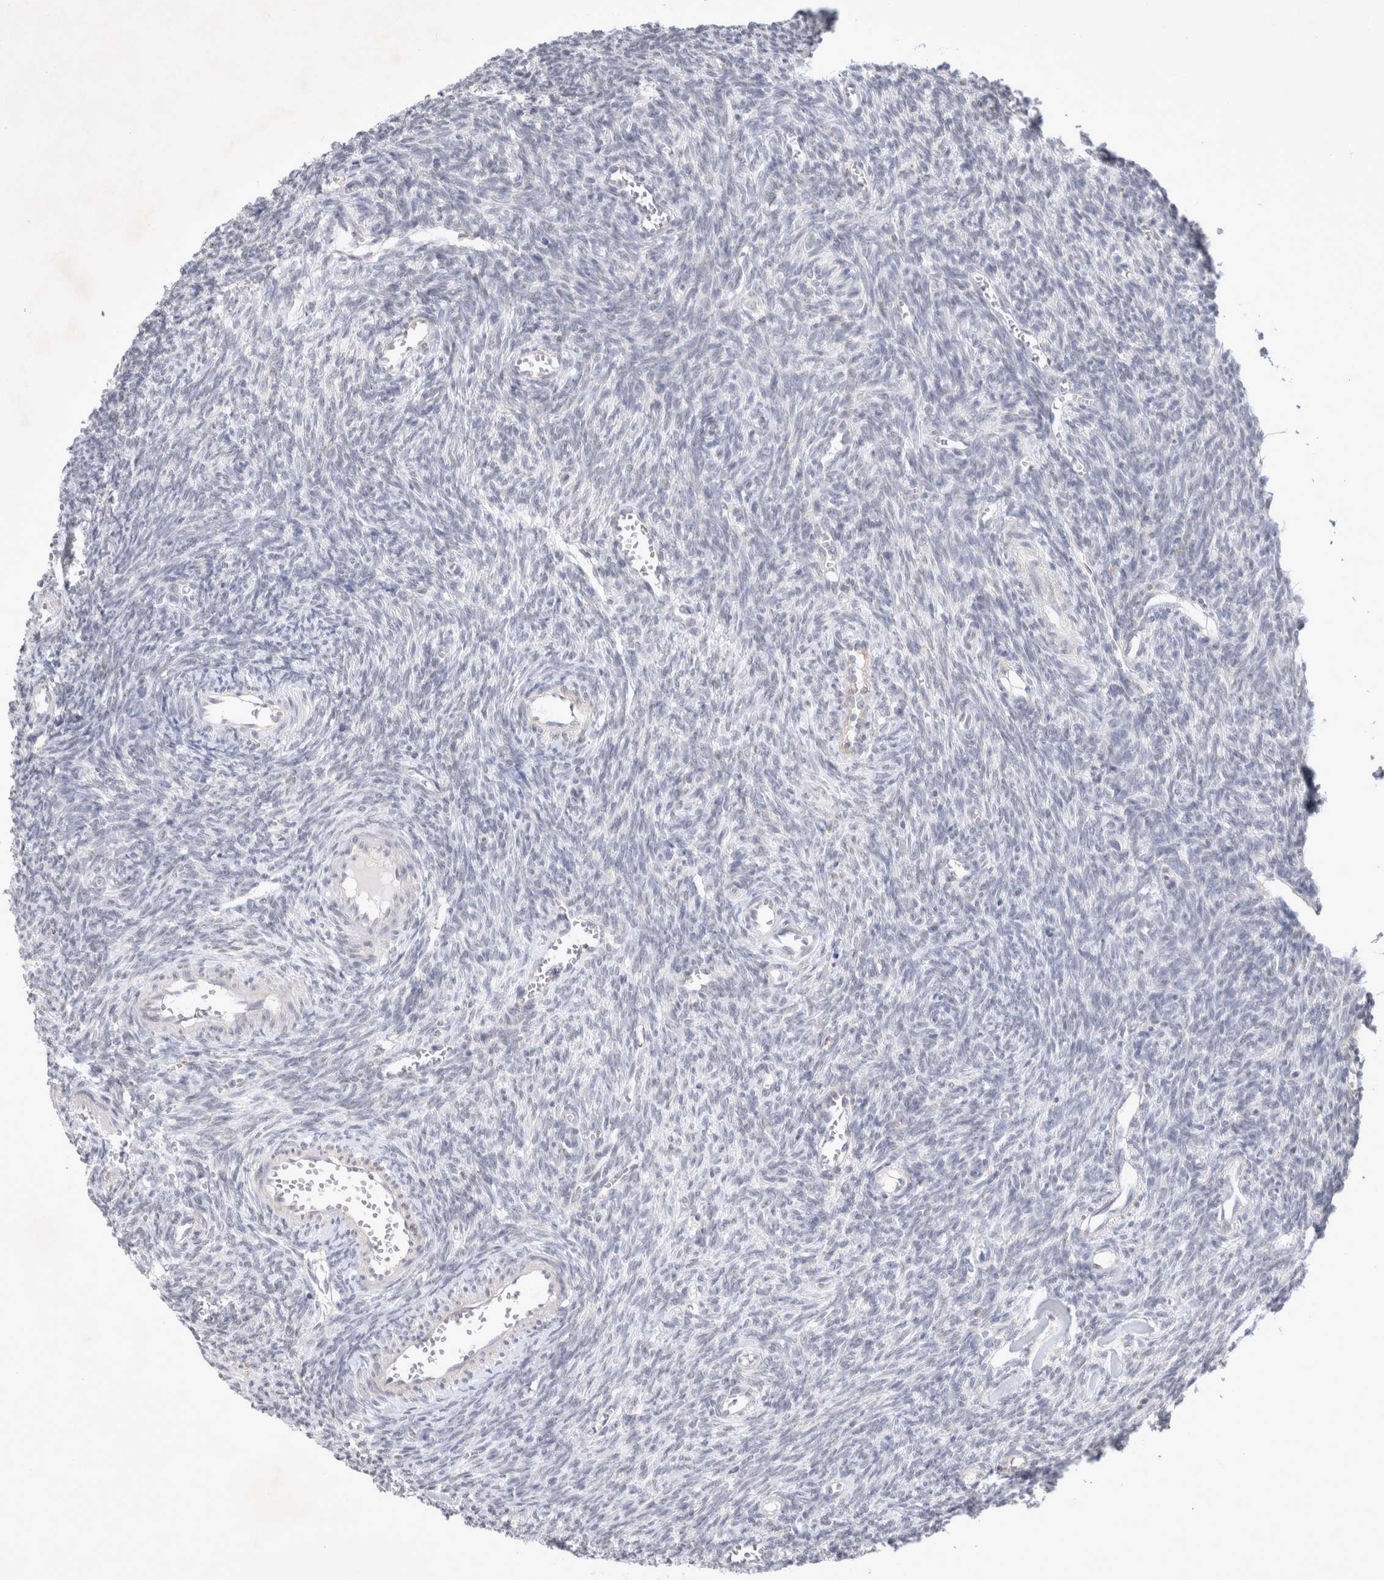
{"staining": {"intensity": "negative", "quantity": "none", "location": "none"}, "tissue": "ovary", "cell_type": "Follicle cells", "image_type": "normal", "snomed": [{"axis": "morphology", "description": "Normal tissue, NOS"}, {"axis": "topography", "description": "Ovary"}], "caption": "The immunohistochemistry histopathology image has no significant positivity in follicle cells of ovary.", "gene": "FBXO42", "patient": {"sex": "female", "age": 27}}